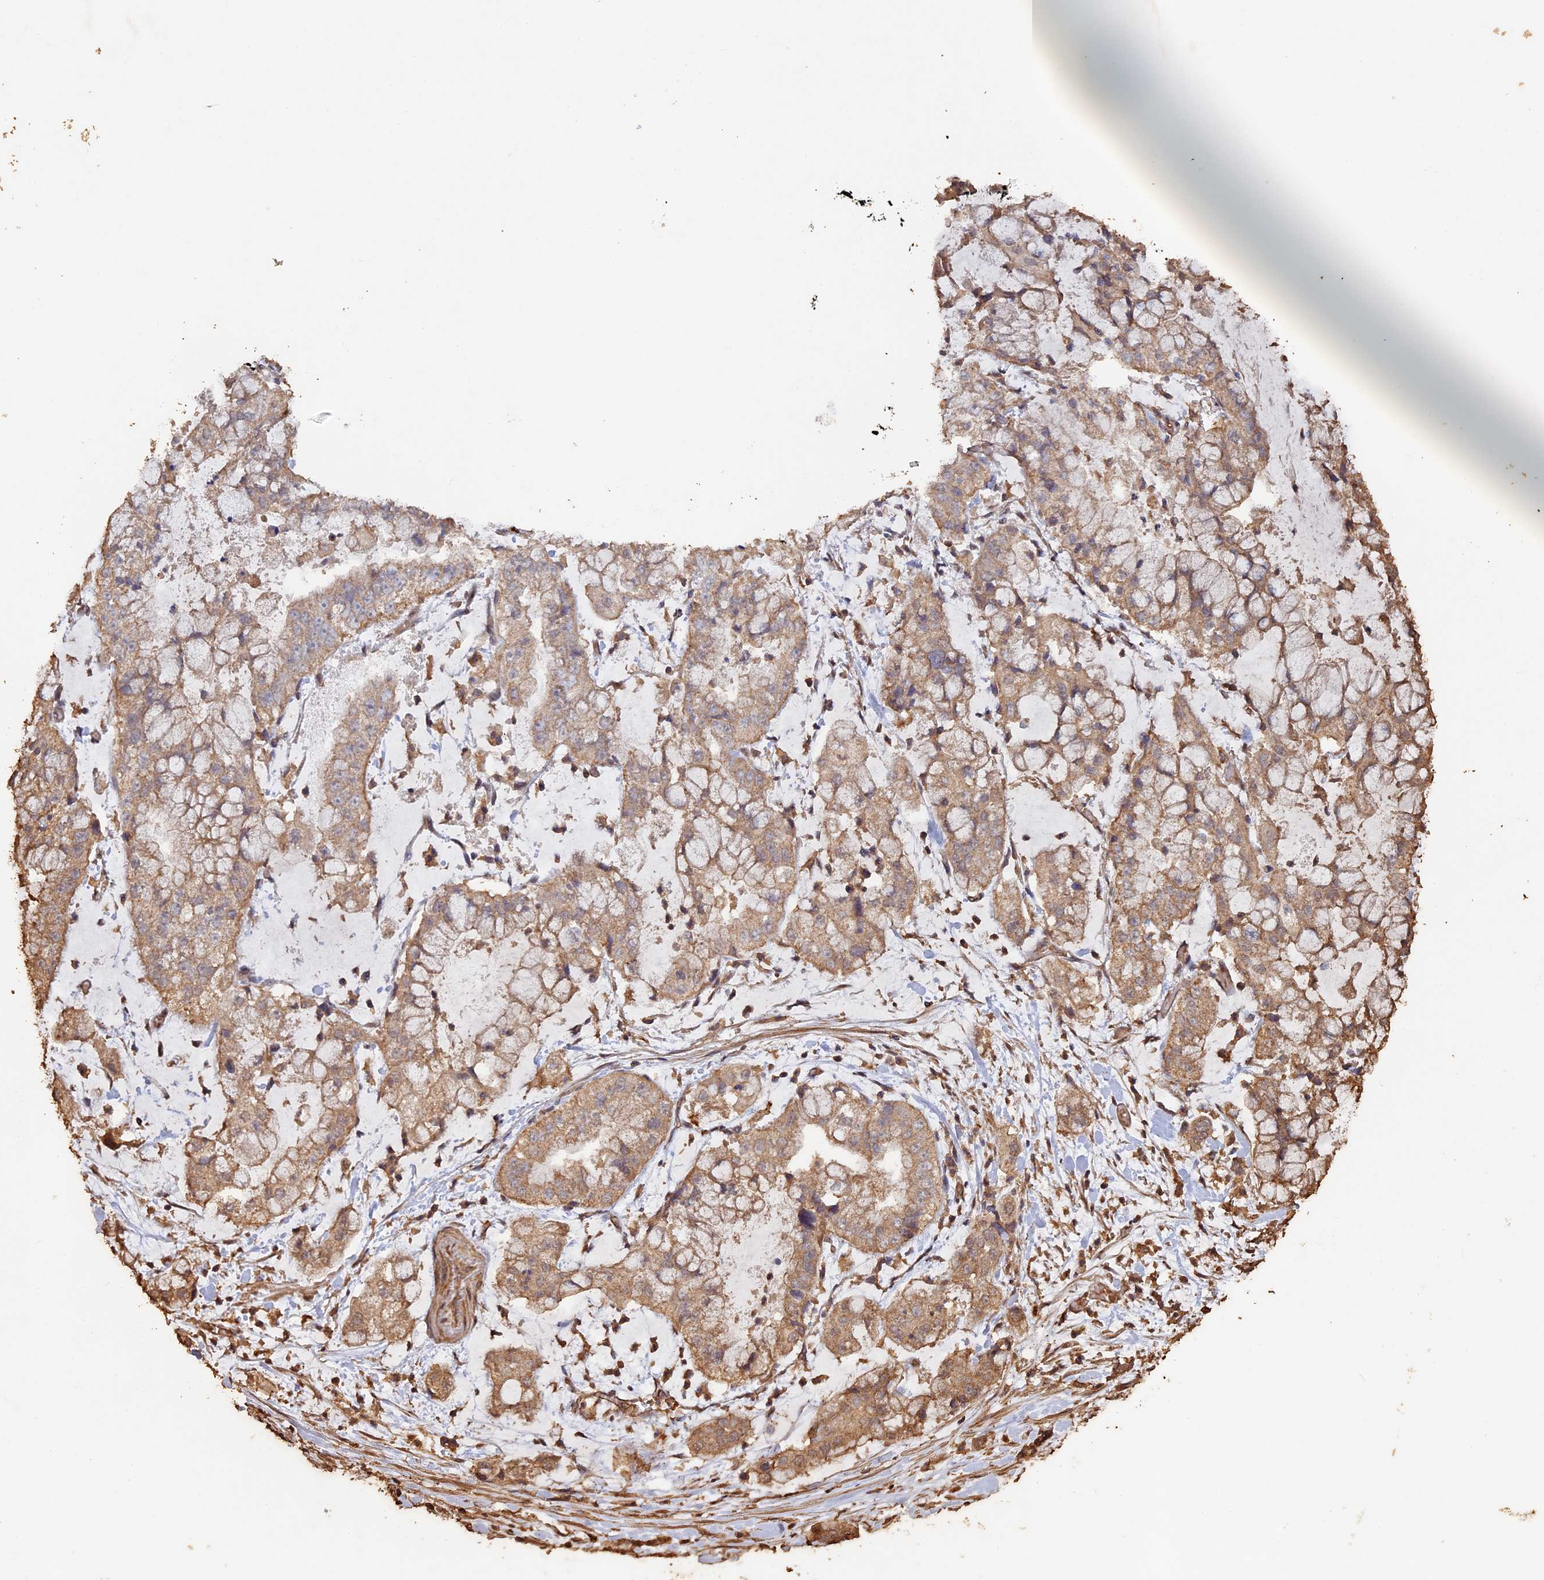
{"staining": {"intensity": "moderate", "quantity": ">75%", "location": "cytoplasmic/membranous"}, "tissue": "stomach cancer", "cell_type": "Tumor cells", "image_type": "cancer", "snomed": [{"axis": "morphology", "description": "Adenocarcinoma, NOS"}, {"axis": "topography", "description": "Stomach"}], "caption": "Immunohistochemical staining of human stomach adenocarcinoma demonstrates medium levels of moderate cytoplasmic/membranous protein expression in approximately >75% of tumor cells.", "gene": "HUNK", "patient": {"sex": "male", "age": 76}}